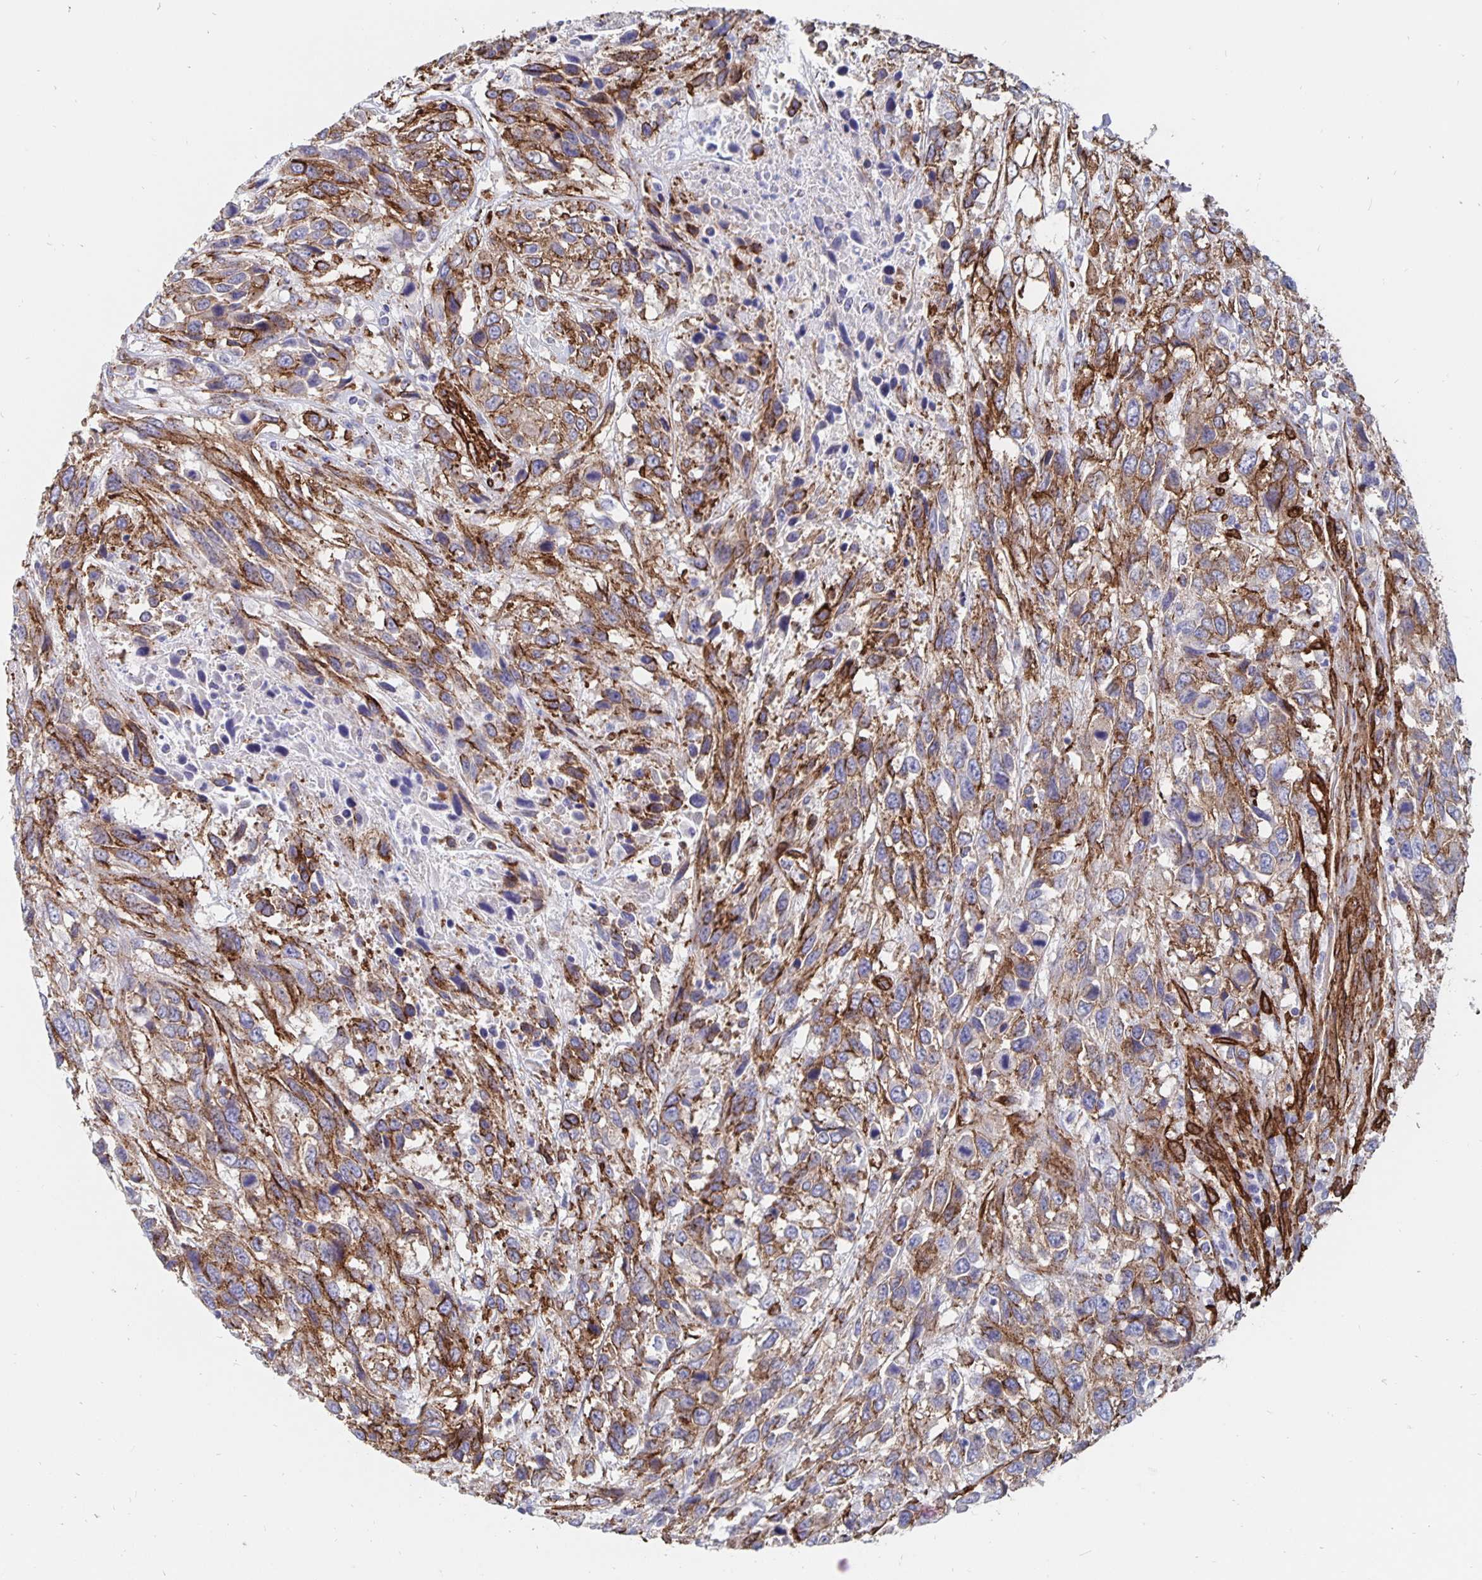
{"staining": {"intensity": "moderate", "quantity": ">75%", "location": "cytoplasmic/membranous"}, "tissue": "urothelial cancer", "cell_type": "Tumor cells", "image_type": "cancer", "snomed": [{"axis": "morphology", "description": "Urothelial carcinoma, High grade"}, {"axis": "topography", "description": "Urinary bladder"}], "caption": "Protein analysis of urothelial cancer tissue displays moderate cytoplasmic/membranous positivity in approximately >75% of tumor cells.", "gene": "DCHS2", "patient": {"sex": "female", "age": 70}}